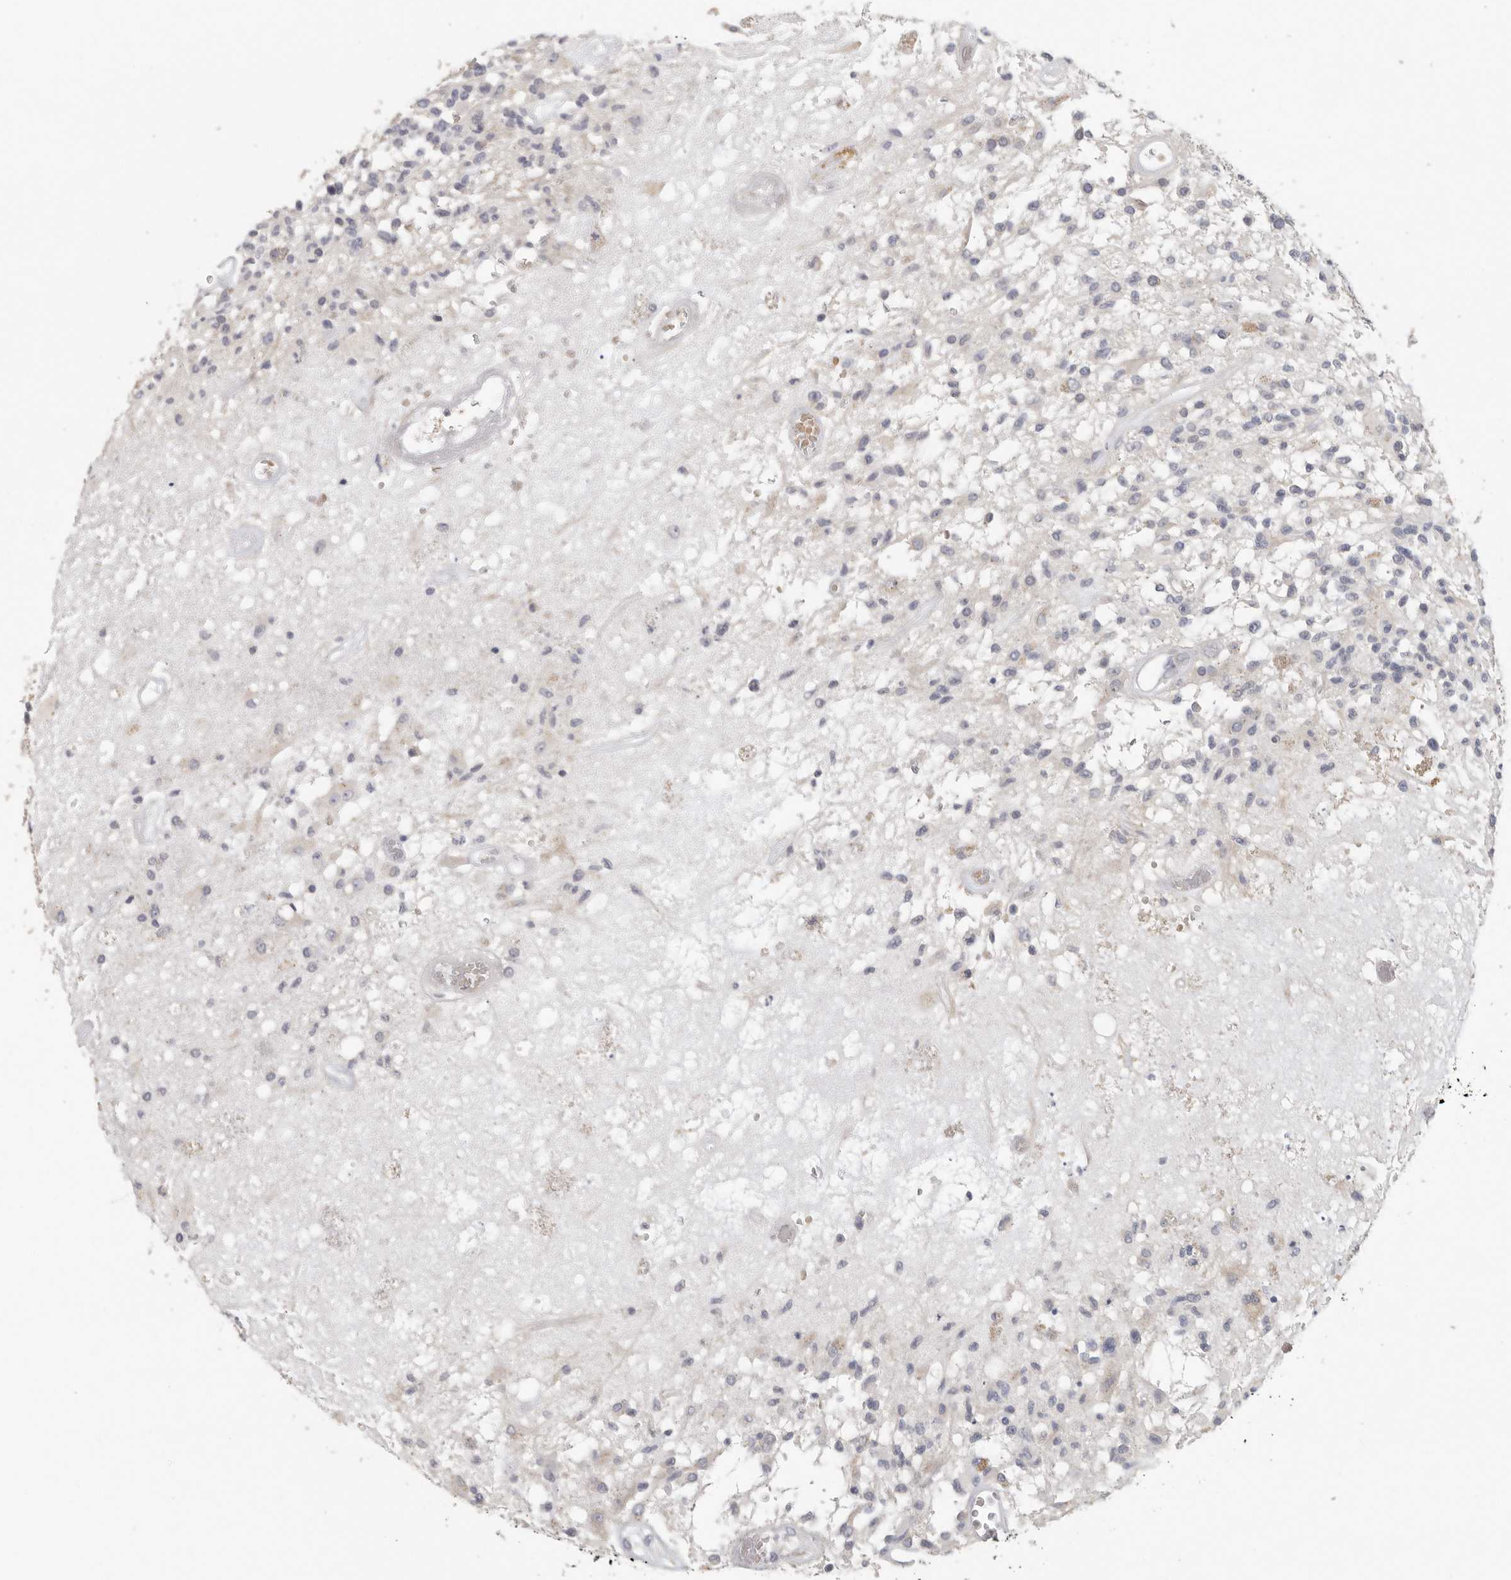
{"staining": {"intensity": "negative", "quantity": "none", "location": "none"}, "tissue": "glioma", "cell_type": "Tumor cells", "image_type": "cancer", "snomed": [{"axis": "morphology", "description": "Glioma, malignant, High grade"}, {"axis": "morphology", "description": "Glioblastoma, NOS"}, {"axis": "topography", "description": "Brain"}], "caption": "IHC of glioblastoma shows no expression in tumor cells. (Stains: DAB IHC with hematoxylin counter stain, Microscopy: brightfield microscopy at high magnification).", "gene": "DNAJC11", "patient": {"sex": "male", "age": 60}}